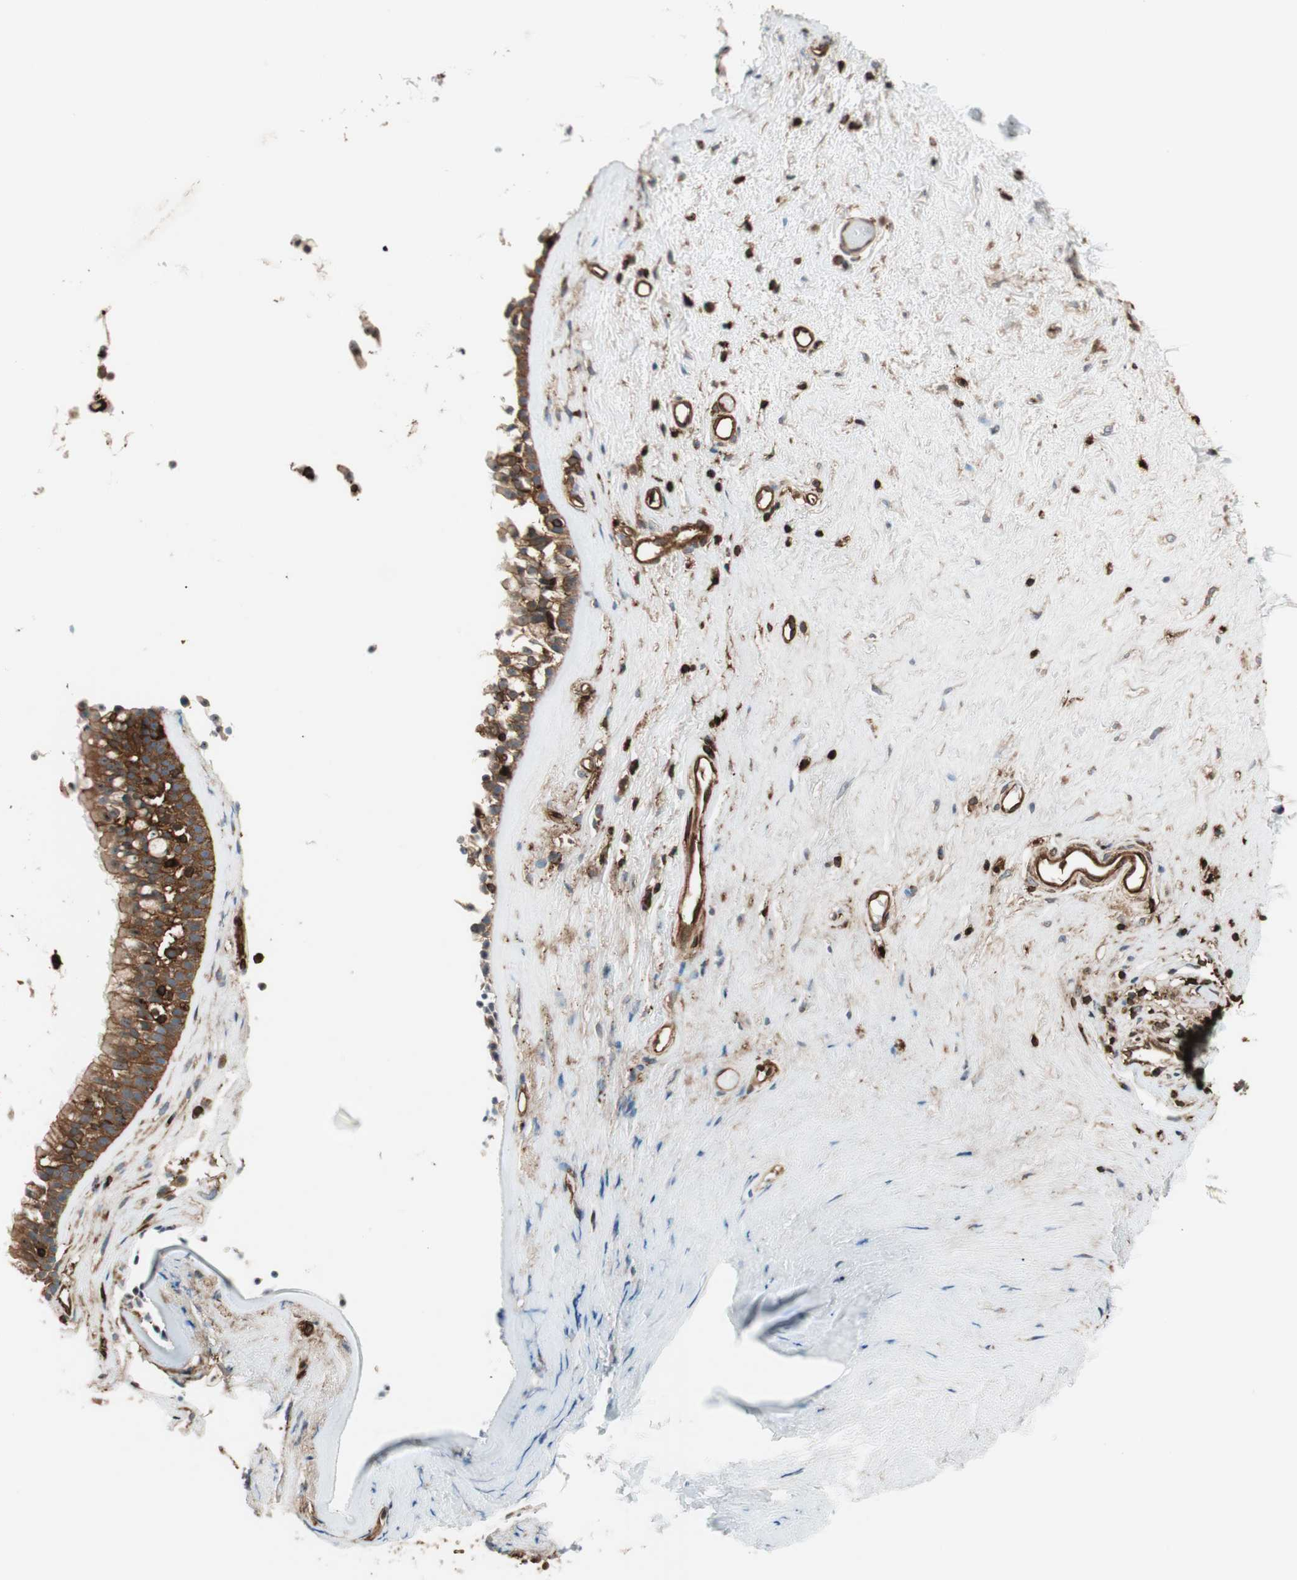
{"staining": {"intensity": "strong", "quantity": ">75%", "location": "cytoplasmic/membranous"}, "tissue": "nasopharynx", "cell_type": "Respiratory epithelial cells", "image_type": "normal", "snomed": [{"axis": "morphology", "description": "Normal tissue, NOS"}, {"axis": "morphology", "description": "Inflammation, NOS"}, {"axis": "topography", "description": "Nasopharynx"}], "caption": "The immunohistochemical stain labels strong cytoplasmic/membranous positivity in respiratory epithelial cells of benign nasopharynx. (Brightfield microscopy of DAB IHC at high magnification).", "gene": "VASP", "patient": {"sex": "male", "age": 48}}